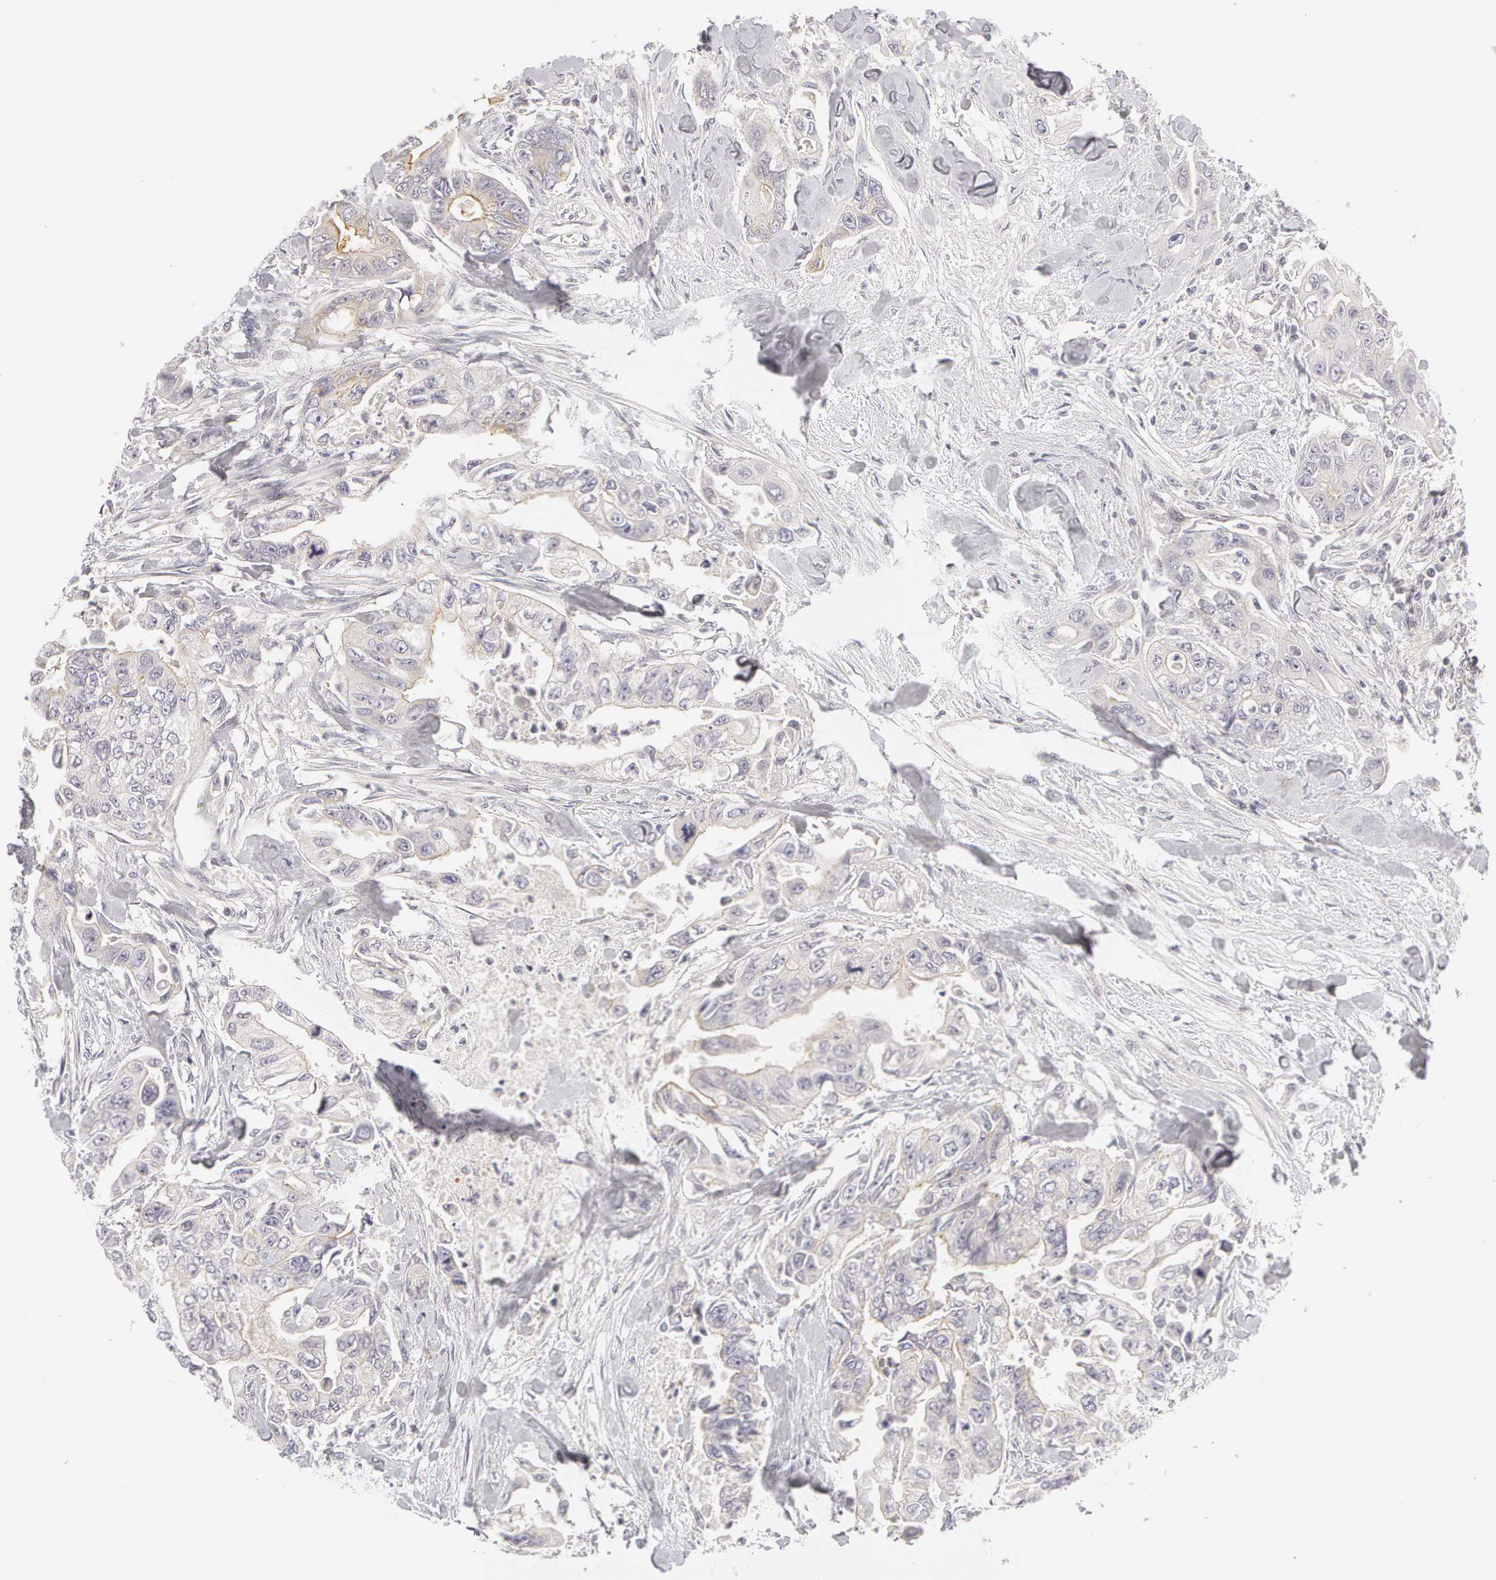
{"staining": {"intensity": "weak", "quantity": "25%-75%", "location": "cytoplasmic/membranous"}, "tissue": "colorectal cancer", "cell_type": "Tumor cells", "image_type": "cancer", "snomed": [{"axis": "morphology", "description": "Adenocarcinoma, NOS"}, {"axis": "topography", "description": "Colon"}], "caption": "Adenocarcinoma (colorectal) tissue displays weak cytoplasmic/membranous expression in approximately 25%-75% of tumor cells The protein of interest is shown in brown color, while the nuclei are stained blue.", "gene": "ABCB1", "patient": {"sex": "female", "age": 11}}